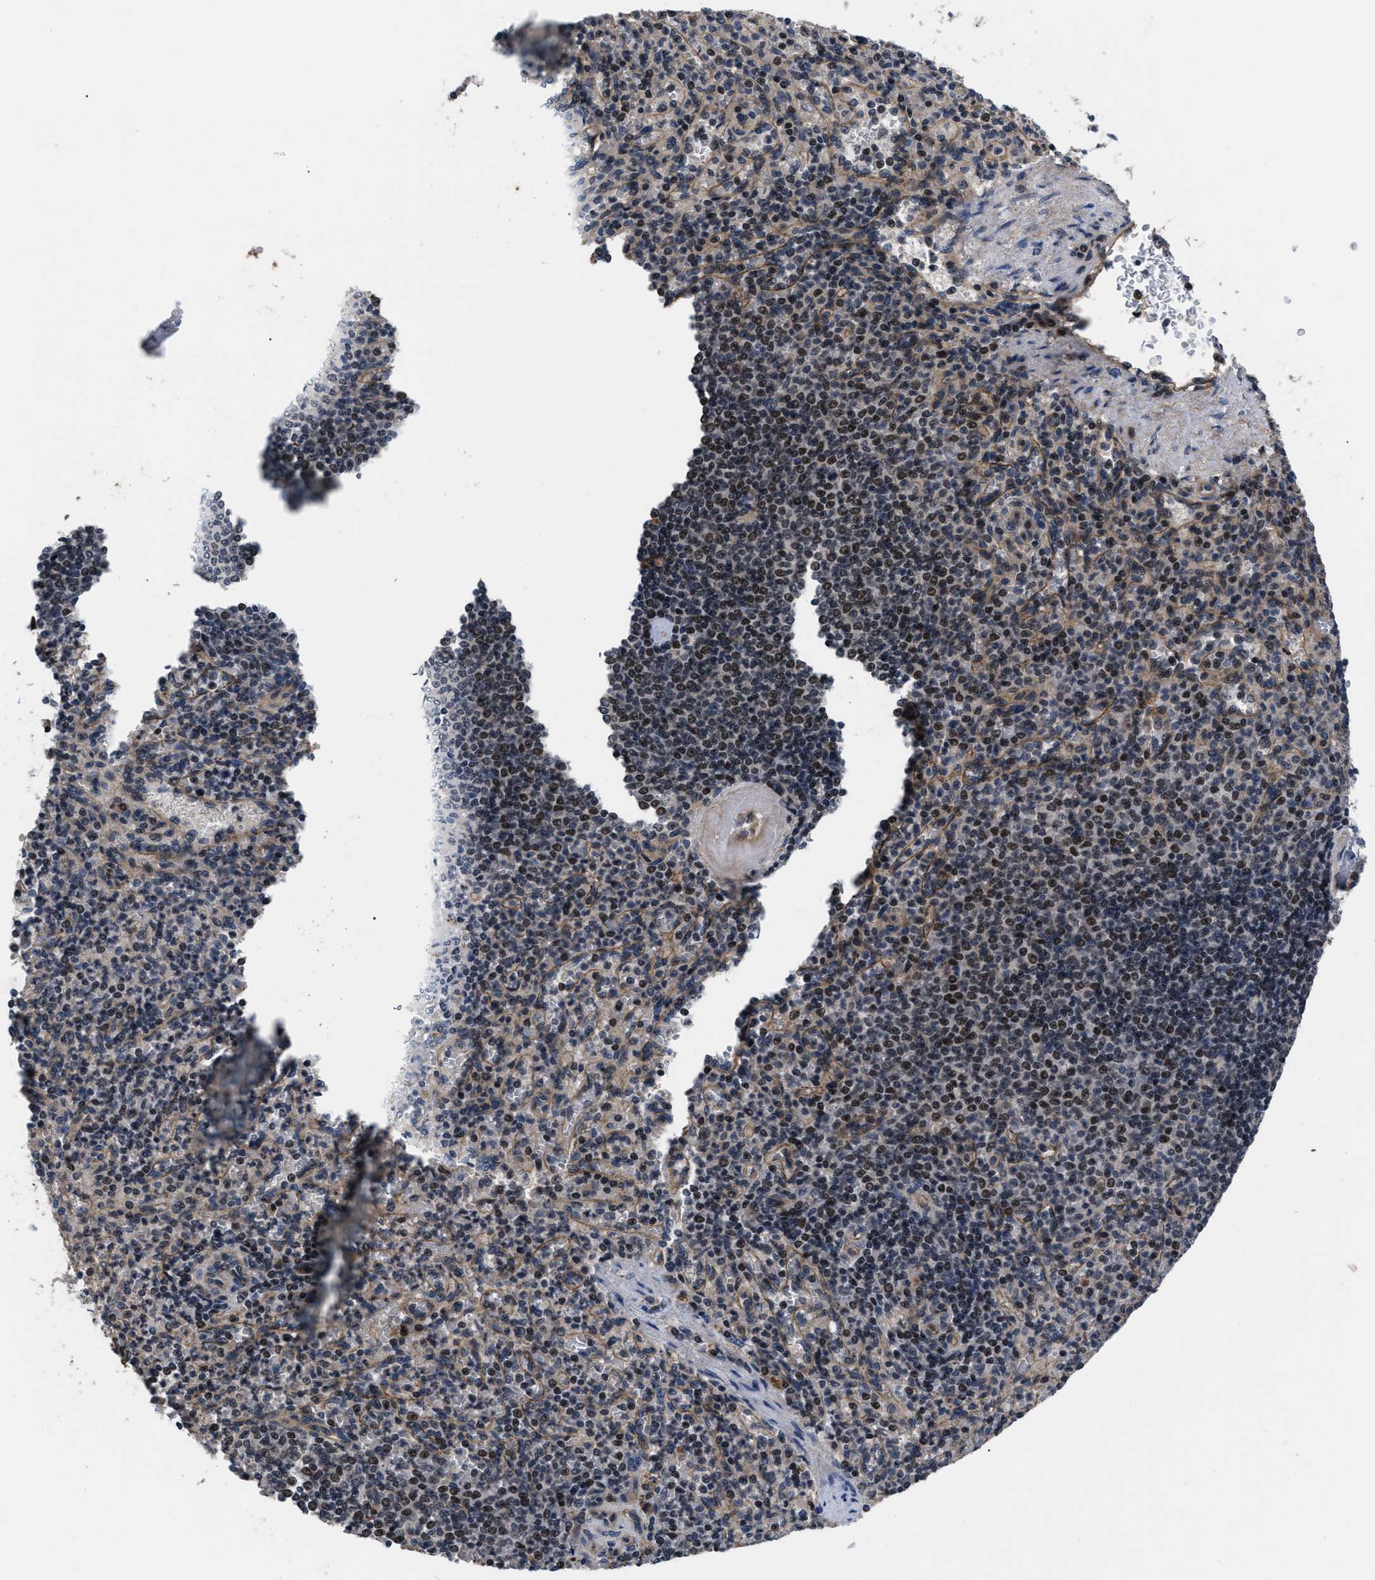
{"staining": {"intensity": "weak", "quantity": "25%-75%", "location": "cytoplasmic/membranous,nuclear"}, "tissue": "spleen", "cell_type": "Cells in red pulp", "image_type": "normal", "snomed": [{"axis": "morphology", "description": "Normal tissue, NOS"}, {"axis": "topography", "description": "Spleen"}], "caption": "A high-resolution histopathology image shows IHC staining of benign spleen, which shows weak cytoplasmic/membranous,nuclear expression in approximately 25%-75% of cells in red pulp.", "gene": "DNAJC14", "patient": {"sex": "female", "age": 74}}